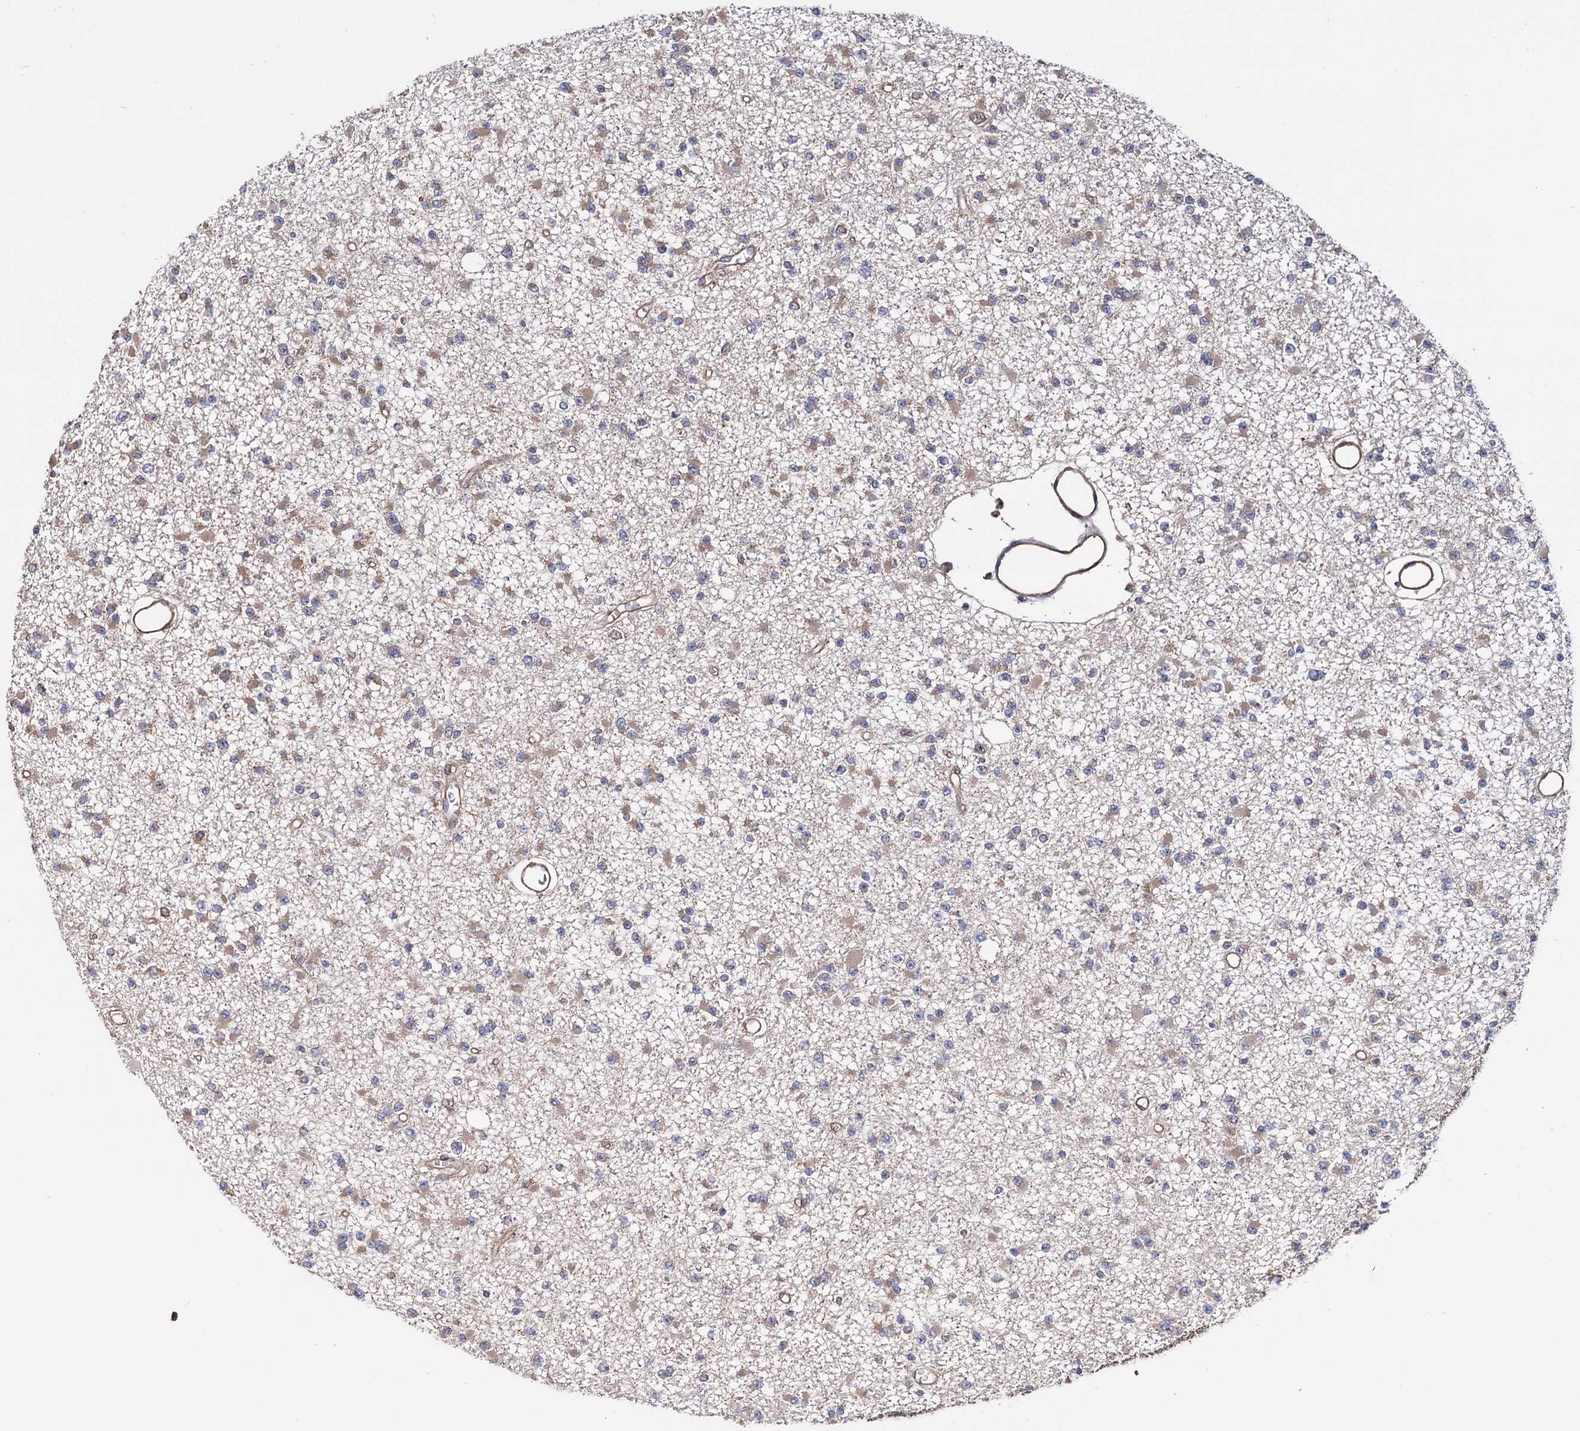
{"staining": {"intensity": "weak", "quantity": "25%-75%", "location": "cytoplasmic/membranous"}, "tissue": "glioma", "cell_type": "Tumor cells", "image_type": "cancer", "snomed": [{"axis": "morphology", "description": "Glioma, malignant, Low grade"}, {"axis": "topography", "description": "Brain"}], "caption": "Protein staining shows weak cytoplasmic/membranous positivity in about 25%-75% of tumor cells in low-grade glioma (malignant). Nuclei are stained in blue.", "gene": "FERMT2", "patient": {"sex": "female", "age": 22}}